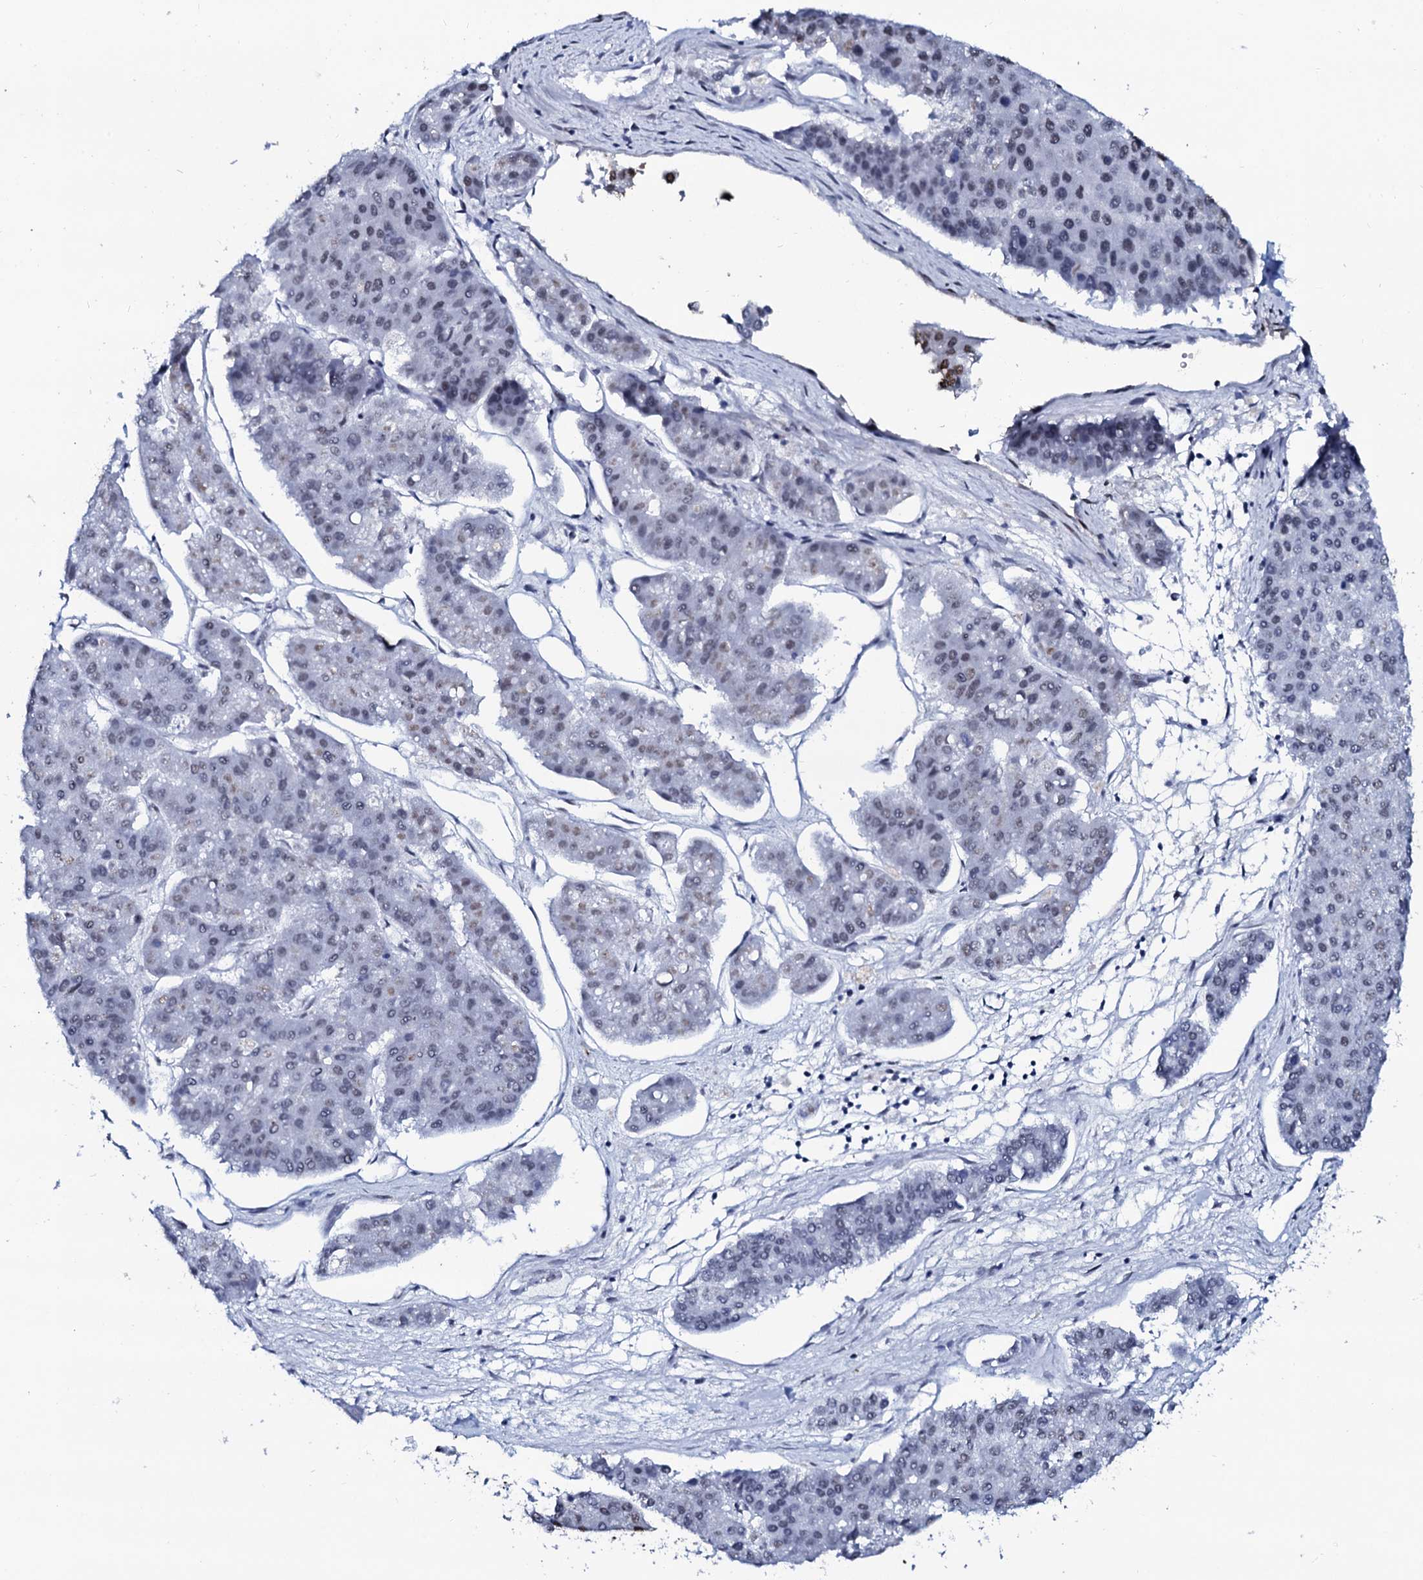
{"staining": {"intensity": "weak", "quantity": "<25%", "location": "nuclear"}, "tissue": "pancreatic cancer", "cell_type": "Tumor cells", "image_type": "cancer", "snomed": [{"axis": "morphology", "description": "Adenocarcinoma, NOS"}, {"axis": "topography", "description": "Pancreas"}], "caption": "There is no significant staining in tumor cells of pancreatic adenocarcinoma.", "gene": "SPATA19", "patient": {"sex": "male", "age": 50}}